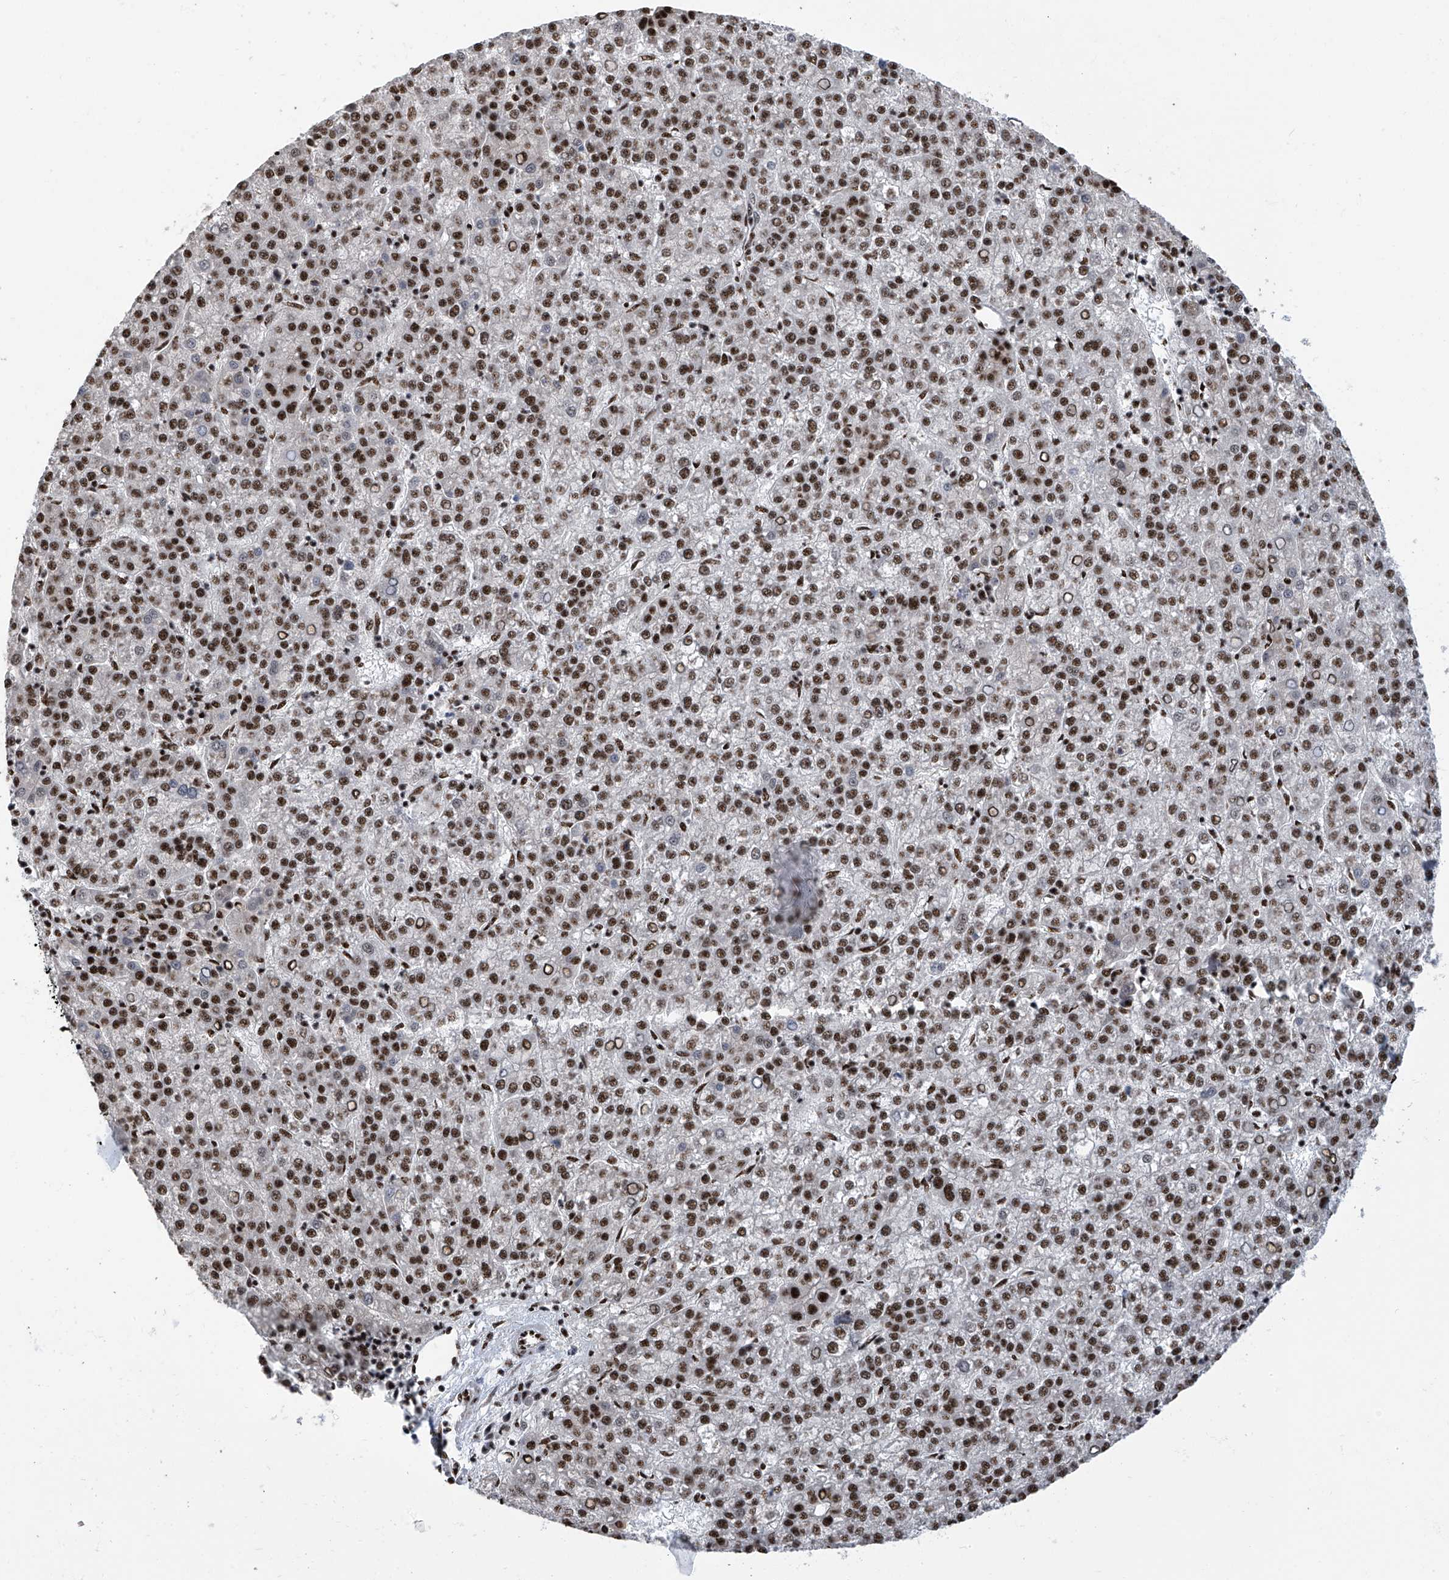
{"staining": {"intensity": "strong", "quantity": ">75%", "location": "nuclear"}, "tissue": "liver cancer", "cell_type": "Tumor cells", "image_type": "cancer", "snomed": [{"axis": "morphology", "description": "Carcinoma, Hepatocellular, NOS"}, {"axis": "topography", "description": "Liver"}], "caption": "Liver cancer was stained to show a protein in brown. There is high levels of strong nuclear expression in approximately >75% of tumor cells.", "gene": "APLF", "patient": {"sex": "female", "age": 58}}